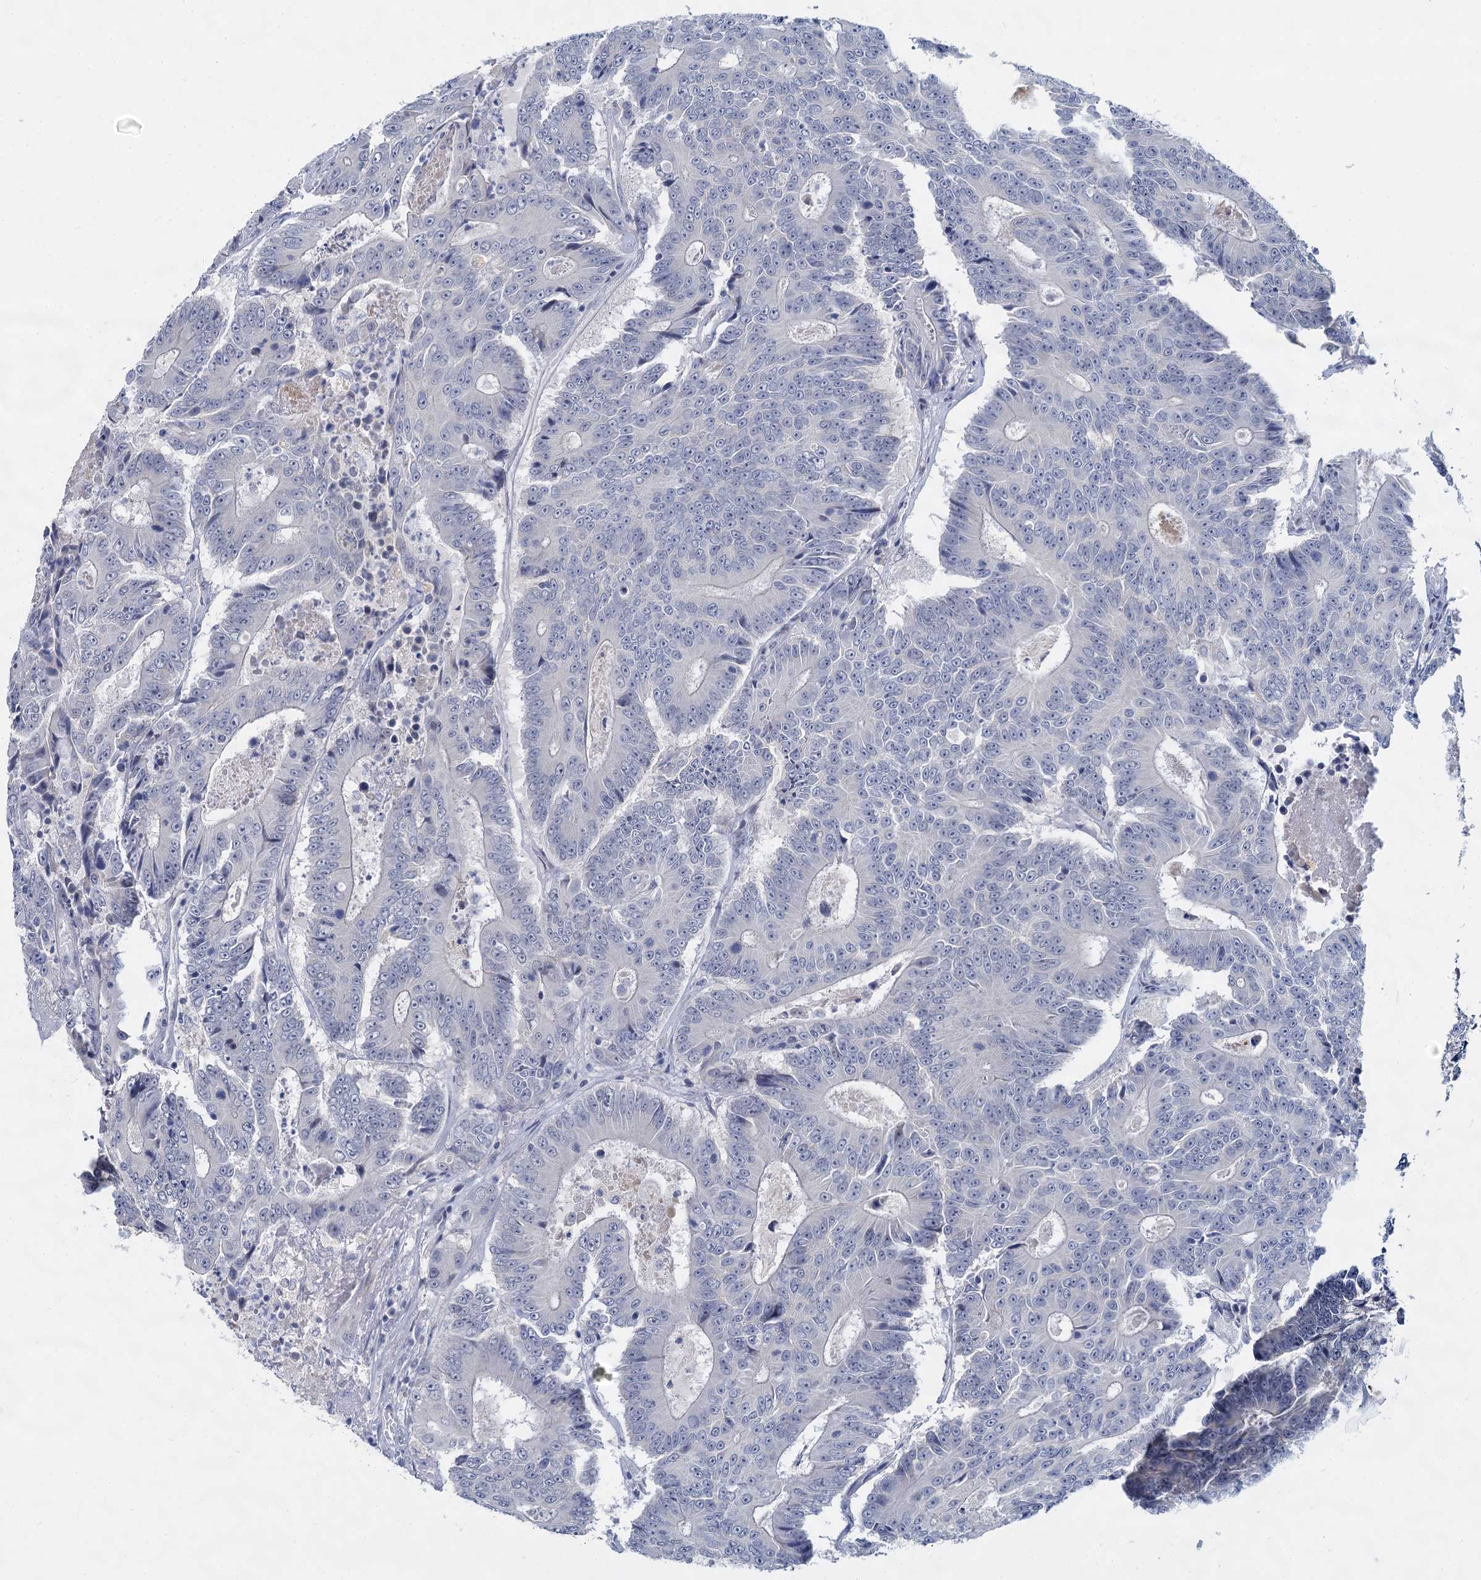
{"staining": {"intensity": "negative", "quantity": "none", "location": "none"}, "tissue": "colorectal cancer", "cell_type": "Tumor cells", "image_type": "cancer", "snomed": [{"axis": "morphology", "description": "Adenocarcinoma, NOS"}, {"axis": "topography", "description": "Colon"}], "caption": "This is an immunohistochemistry (IHC) histopathology image of human colorectal cancer (adenocarcinoma). There is no staining in tumor cells.", "gene": "ACRBP", "patient": {"sex": "male", "age": 83}}